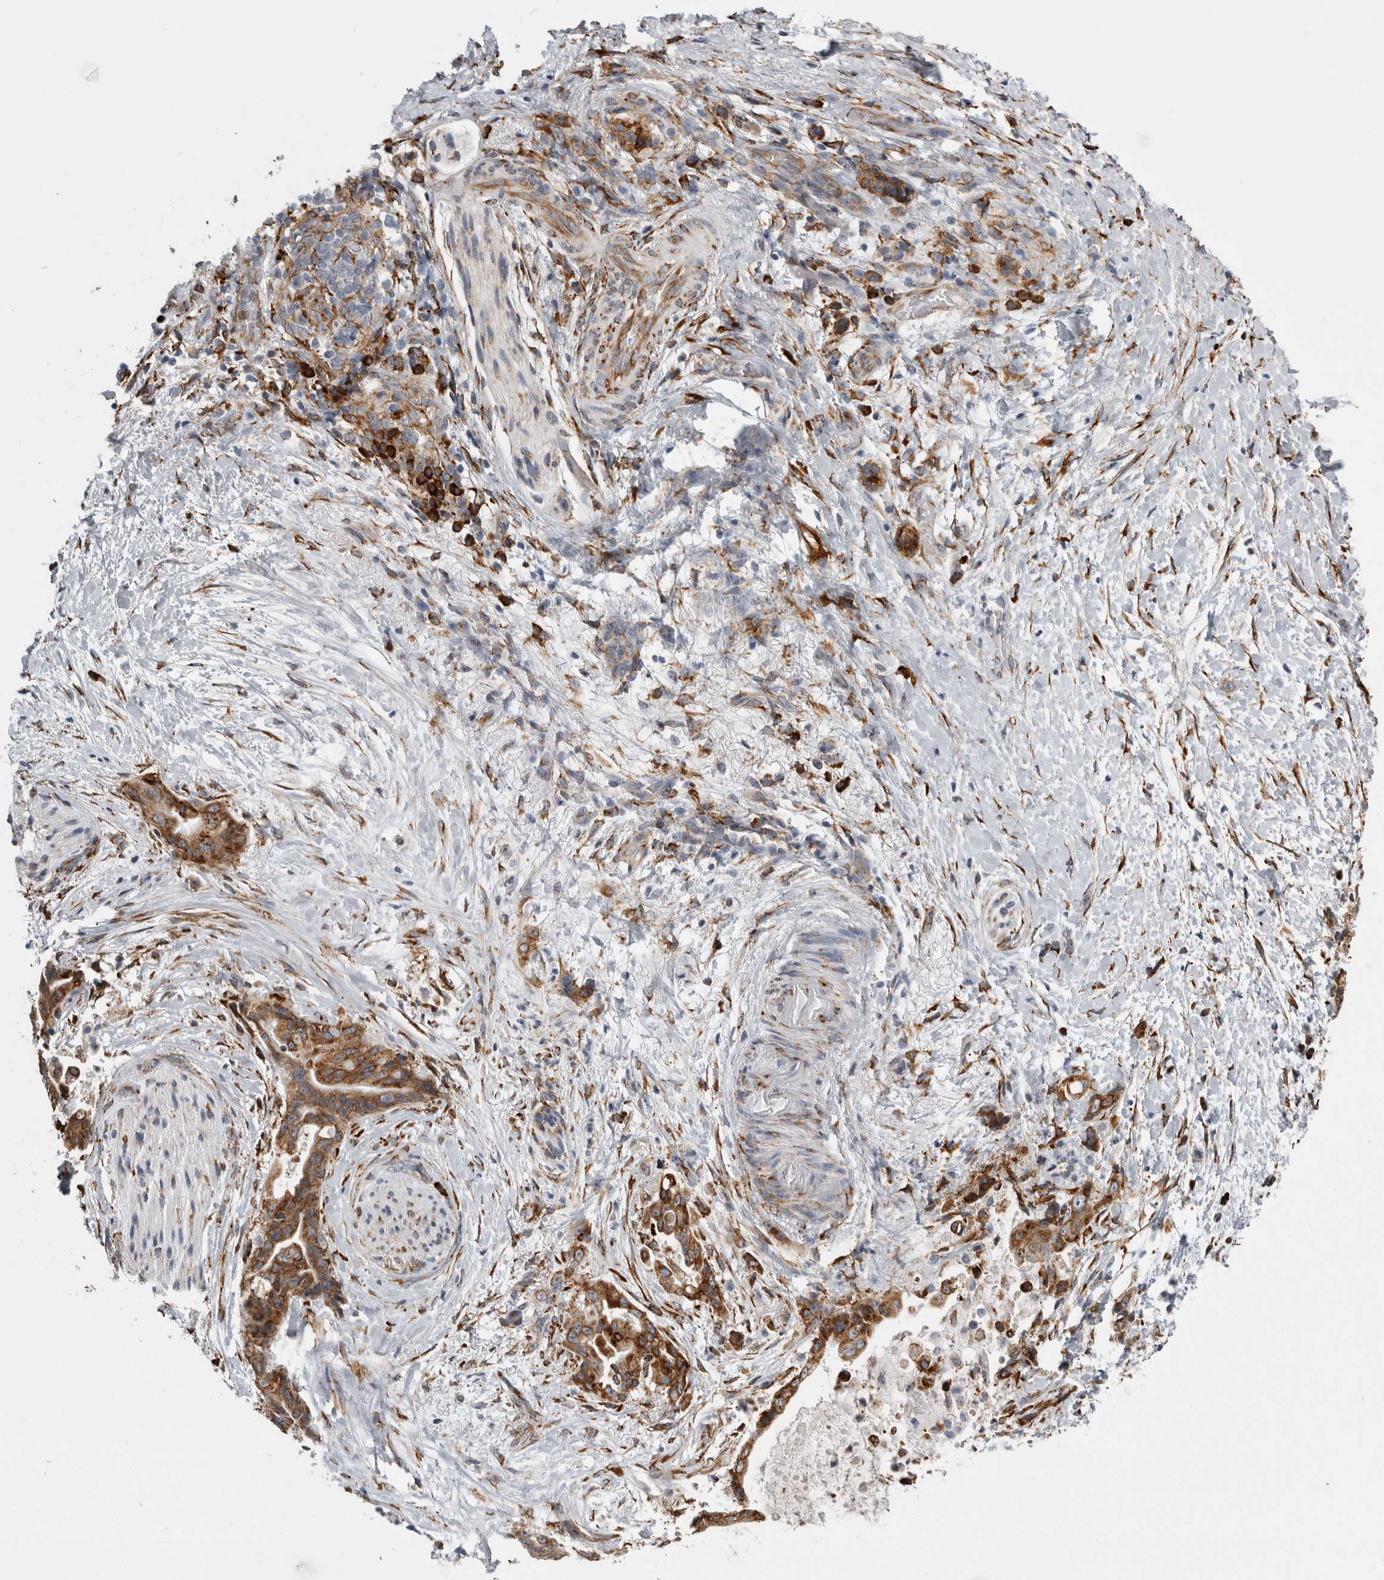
{"staining": {"intensity": "moderate", "quantity": ">75%", "location": "cytoplasmic/membranous"}, "tissue": "pancreatic cancer", "cell_type": "Tumor cells", "image_type": "cancer", "snomed": [{"axis": "morphology", "description": "Adenocarcinoma, NOS"}, {"axis": "topography", "description": "Pancreas"}], "caption": "Pancreatic cancer stained with DAB (3,3'-diaminobenzidine) IHC displays medium levels of moderate cytoplasmic/membranous expression in about >75% of tumor cells. Immunohistochemistry stains the protein of interest in brown and the nuclei are stained blue.", "gene": "FHIP2B", "patient": {"sex": "male", "age": 59}}